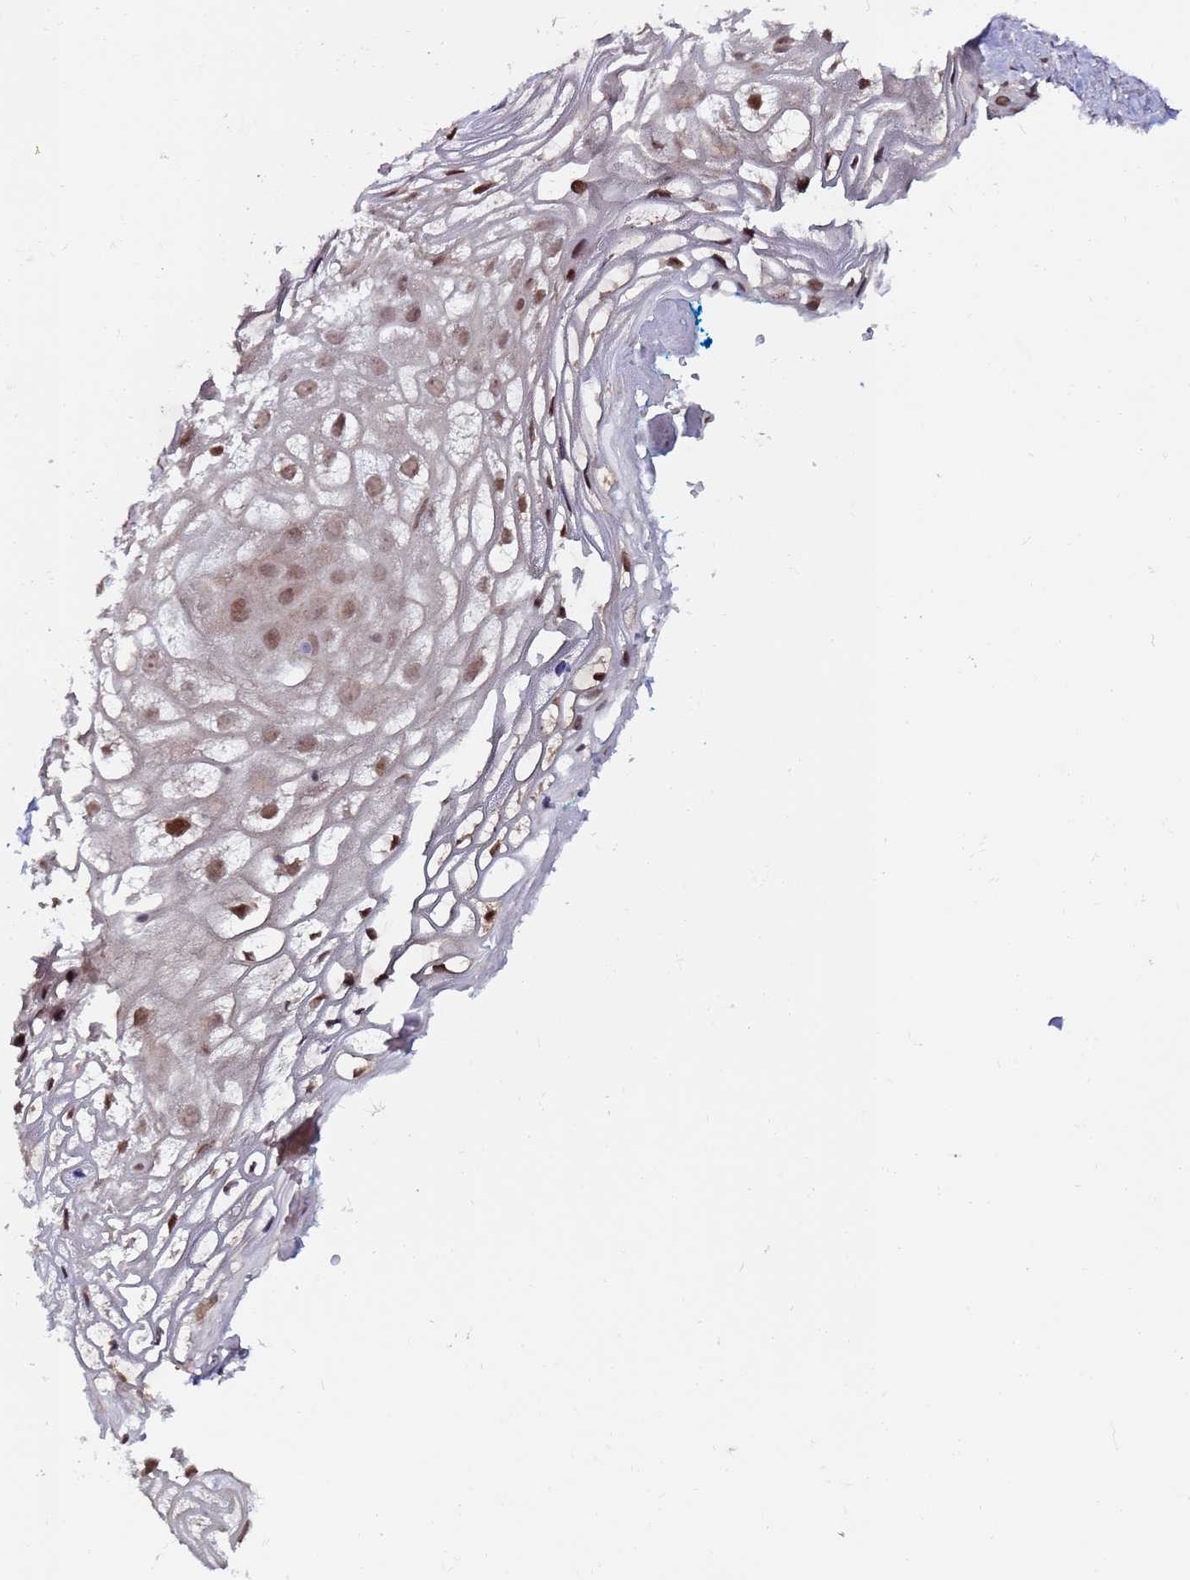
{"staining": {"intensity": "moderate", "quantity": ">75%", "location": "nuclear"}, "tissue": "vagina", "cell_type": "Squamous epithelial cells", "image_type": "normal", "snomed": [{"axis": "morphology", "description": "Normal tissue, NOS"}, {"axis": "topography", "description": "Vagina"}], "caption": "DAB (3,3'-diaminobenzidine) immunohistochemical staining of benign vagina reveals moderate nuclear protein expression in about >75% of squamous epithelial cells. The staining was performed using DAB (3,3'-diaminobenzidine) to visualize the protein expression in brown, while the nuclei were stained in blue with hematoxylin (Magnification: 20x).", "gene": "PPM1H", "patient": {"sex": "female", "age": 68}}